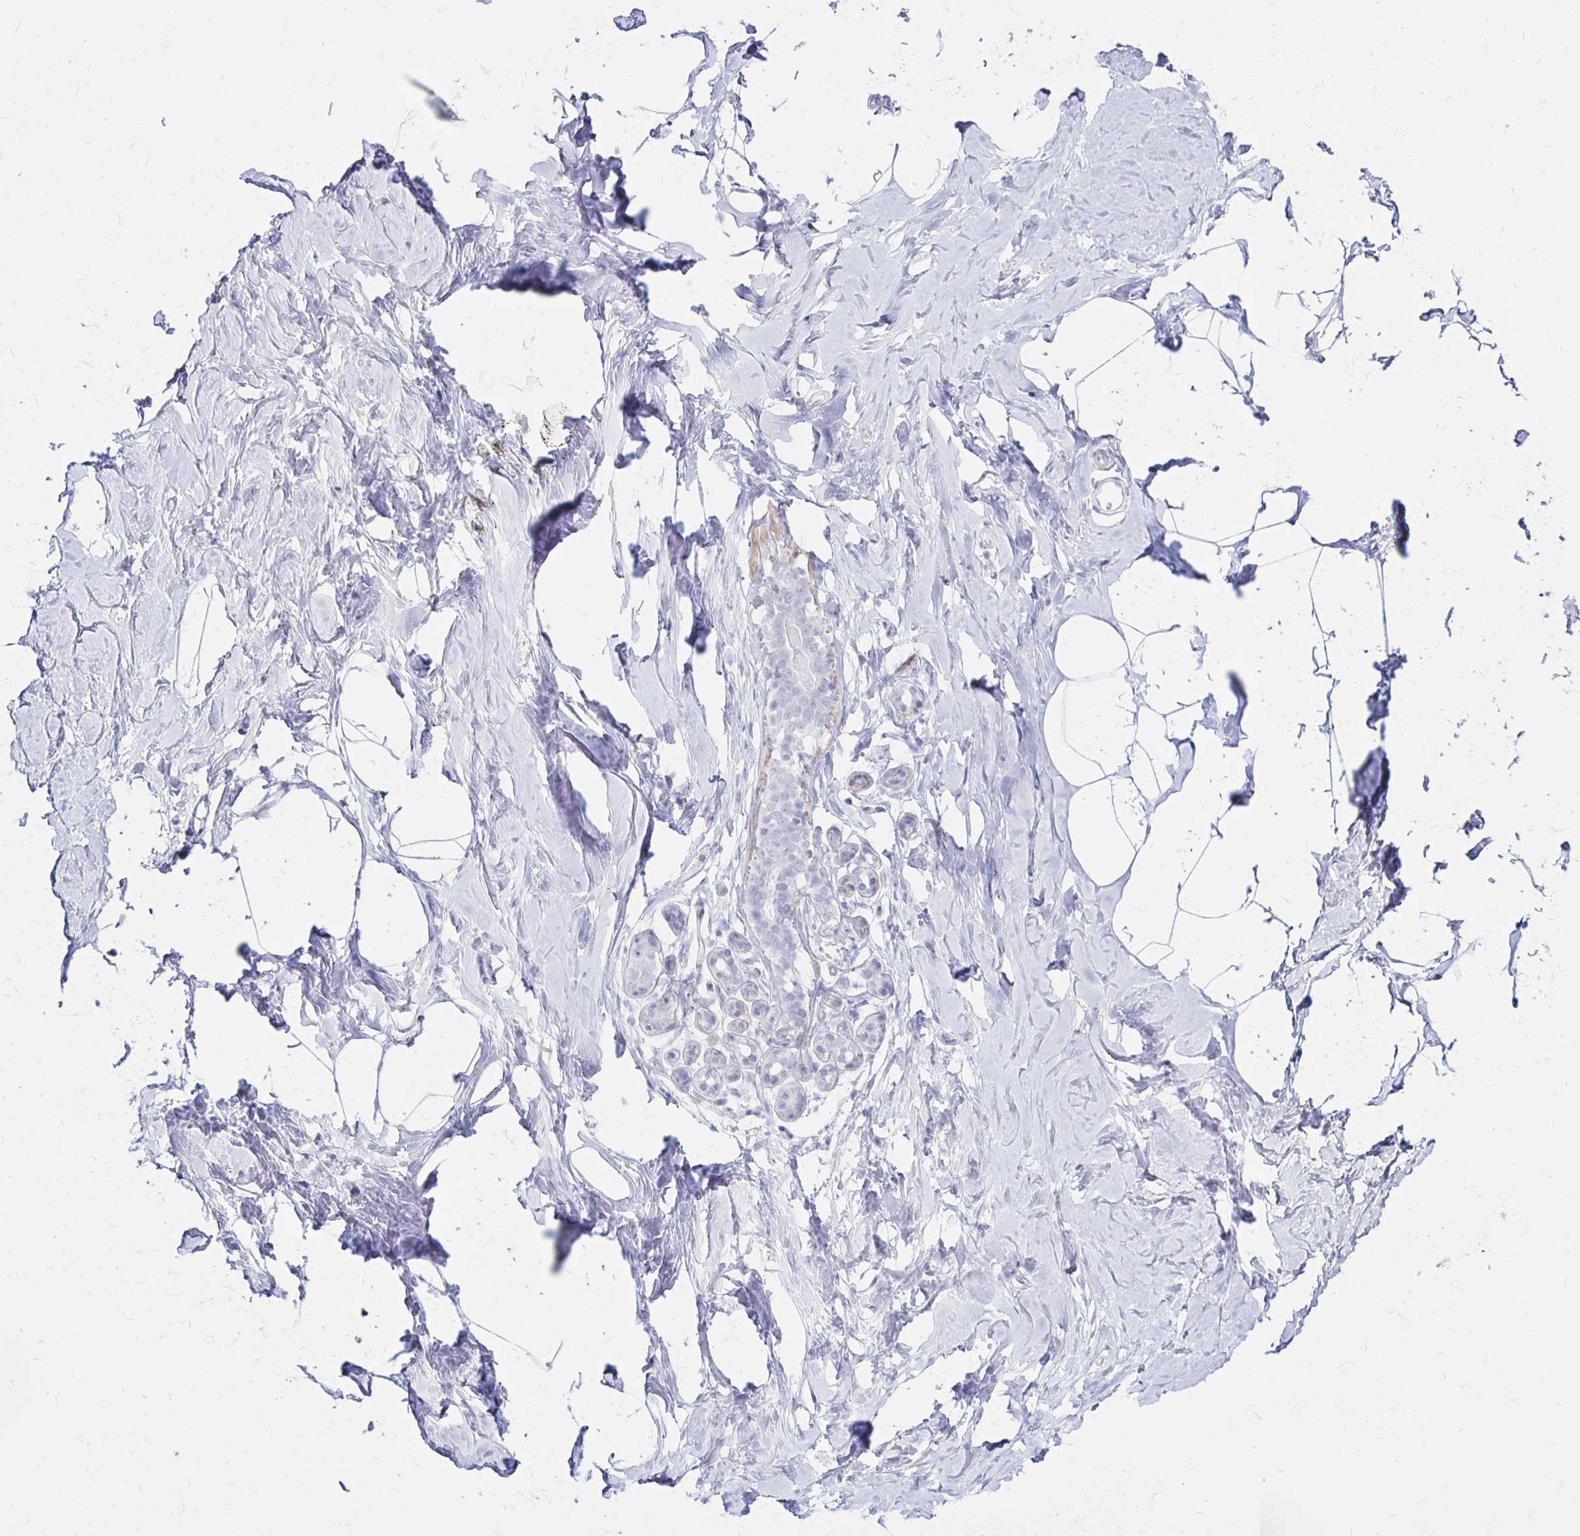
{"staining": {"intensity": "negative", "quantity": "none", "location": "none"}, "tissue": "breast", "cell_type": "Adipocytes", "image_type": "normal", "snomed": [{"axis": "morphology", "description": "Normal tissue, NOS"}, {"axis": "topography", "description": "Breast"}], "caption": "High power microscopy image of an IHC micrograph of unremarkable breast, revealing no significant expression in adipocytes.", "gene": "CCL21", "patient": {"sex": "female", "age": 32}}